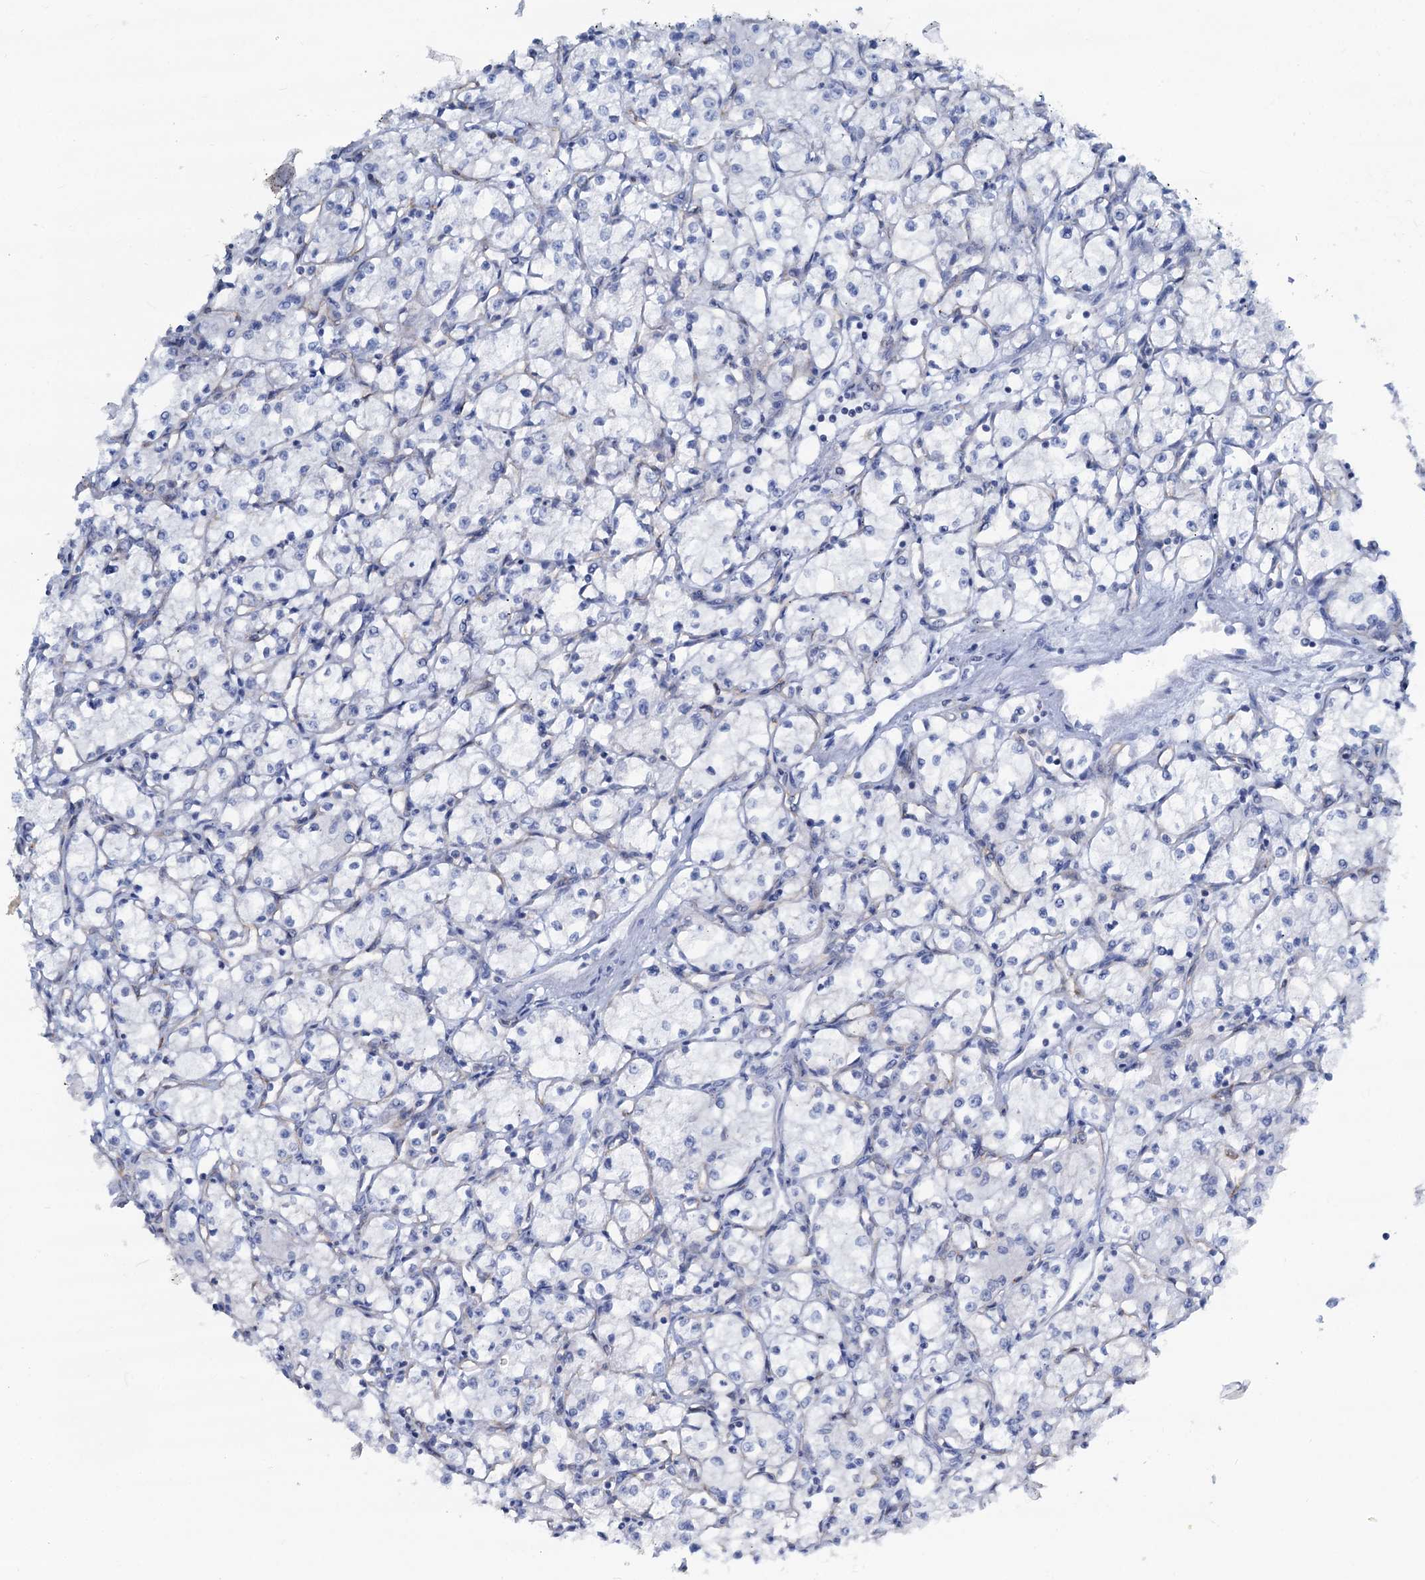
{"staining": {"intensity": "negative", "quantity": "none", "location": "none"}, "tissue": "renal cancer", "cell_type": "Tumor cells", "image_type": "cancer", "snomed": [{"axis": "morphology", "description": "Adenocarcinoma, NOS"}, {"axis": "topography", "description": "Kidney"}], "caption": "Tumor cells show no significant positivity in renal adenocarcinoma.", "gene": "SLC1A3", "patient": {"sex": "male", "age": 59}}